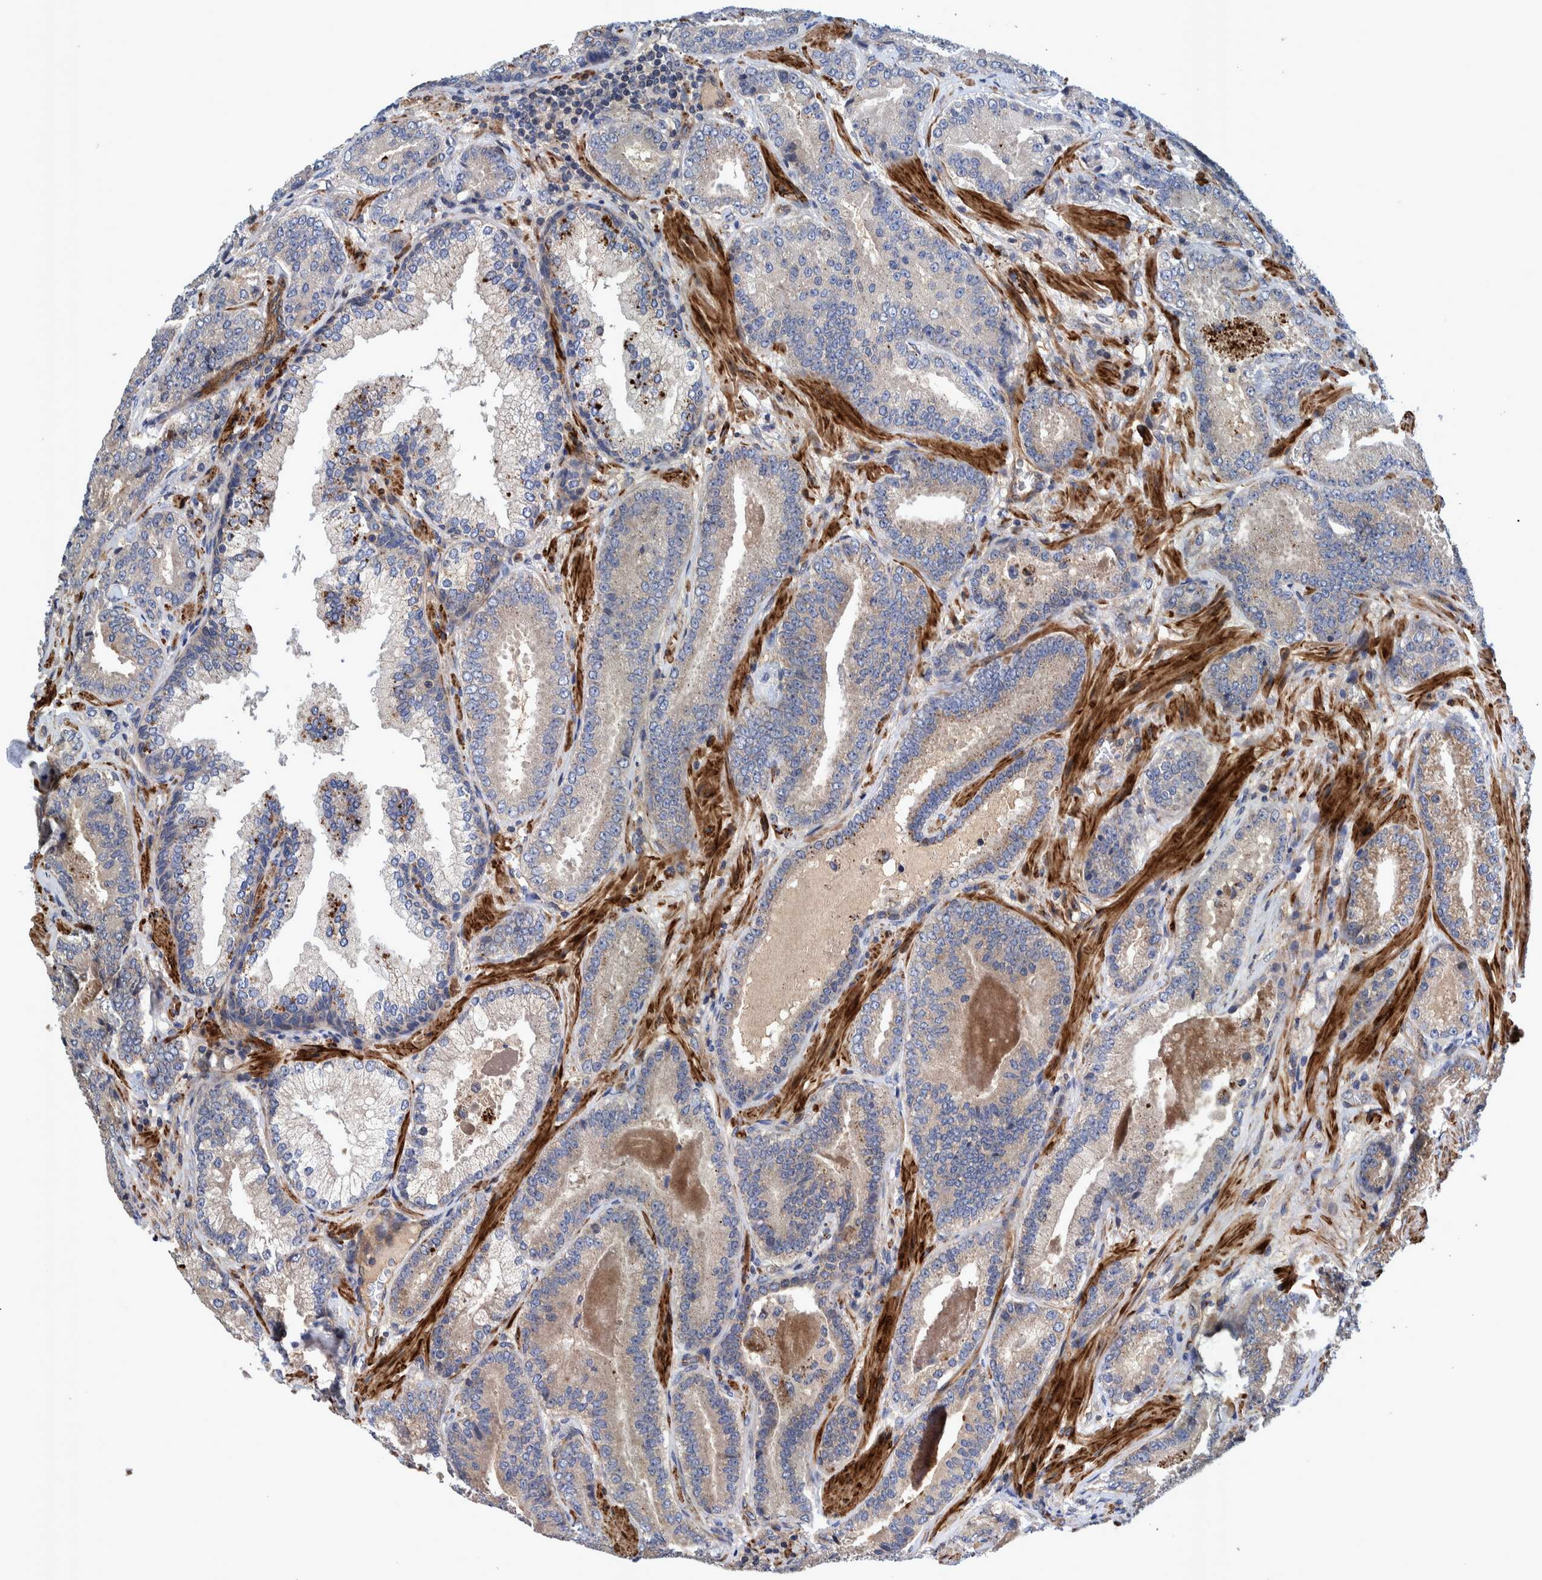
{"staining": {"intensity": "weak", "quantity": ">75%", "location": "cytoplasmic/membranous"}, "tissue": "prostate cancer", "cell_type": "Tumor cells", "image_type": "cancer", "snomed": [{"axis": "morphology", "description": "Adenocarcinoma, Low grade"}, {"axis": "topography", "description": "Prostate"}], "caption": "The histopathology image displays a brown stain indicating the presence of a protein in the cytoplasmic/membranous of tumor cells in prostate cancer. The staining is performed using DAB brown chromogen to label protein expression. The nuclei are counter-stained blue using hematoxylin.", "gene": "GRPEL2", "patient": {"sex": "male", "age": 51}}